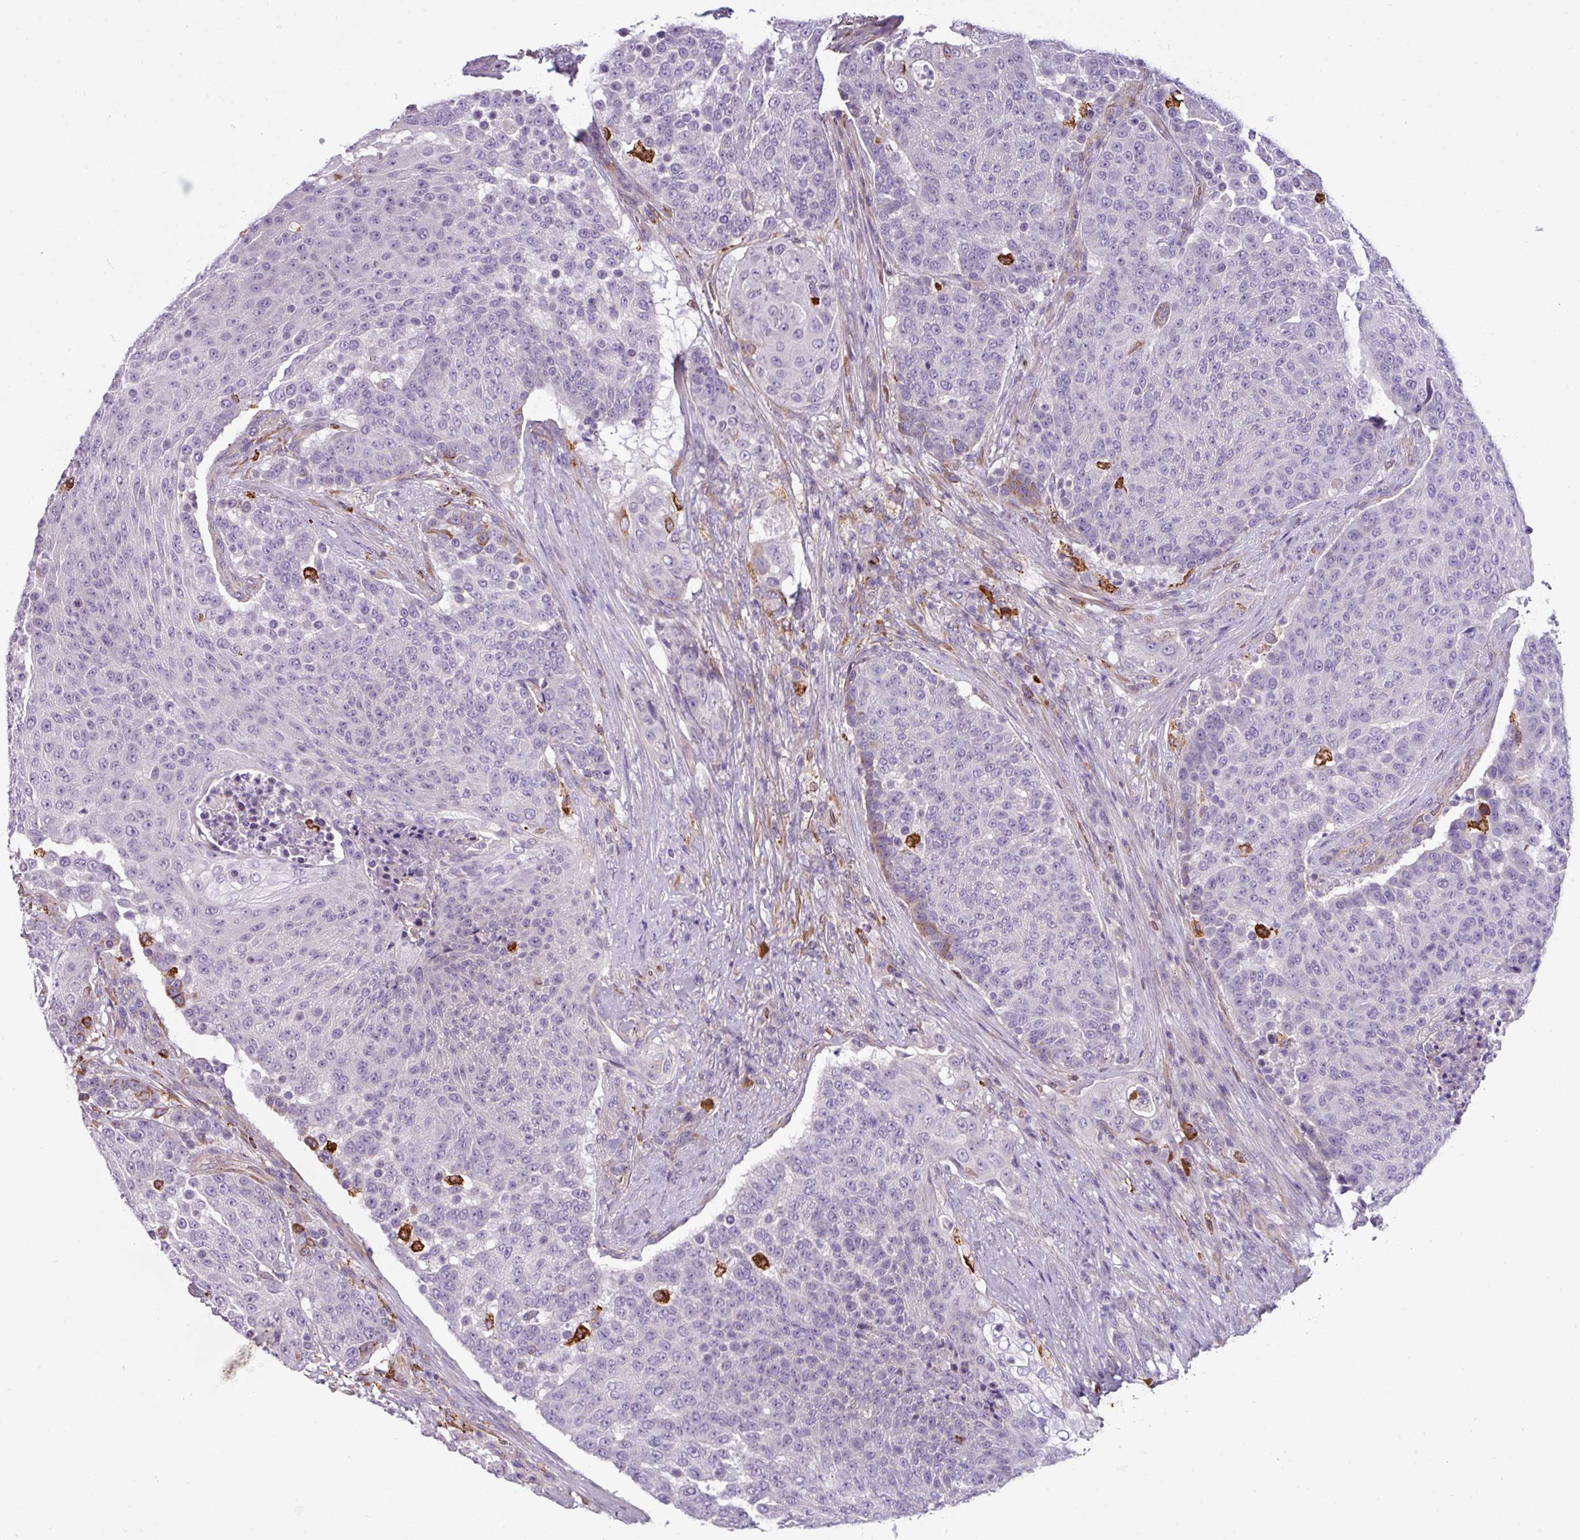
{"staining": {"intensity": "negative", "quantity": "none", "location": "none"}, "tissue": "urothelial cancer", "cell_type": "Tumor cells", "image_type": "cancer", "snomed": [{"axis": "morphology", "description": "Urothelial carcinoma, High grade"}, {"axis": "topography", "description": "Urinary bladder"}], "caption": "Tumor cells are negative for protein expression in human urothelial cancer. (Stains: DAB immunohistochemistry with hematoxylin counter stain, Microscopy: brightfield microscopy at high magnification).", "gene": "BUD23", "patient": {"sex": "female", "age": 63}}